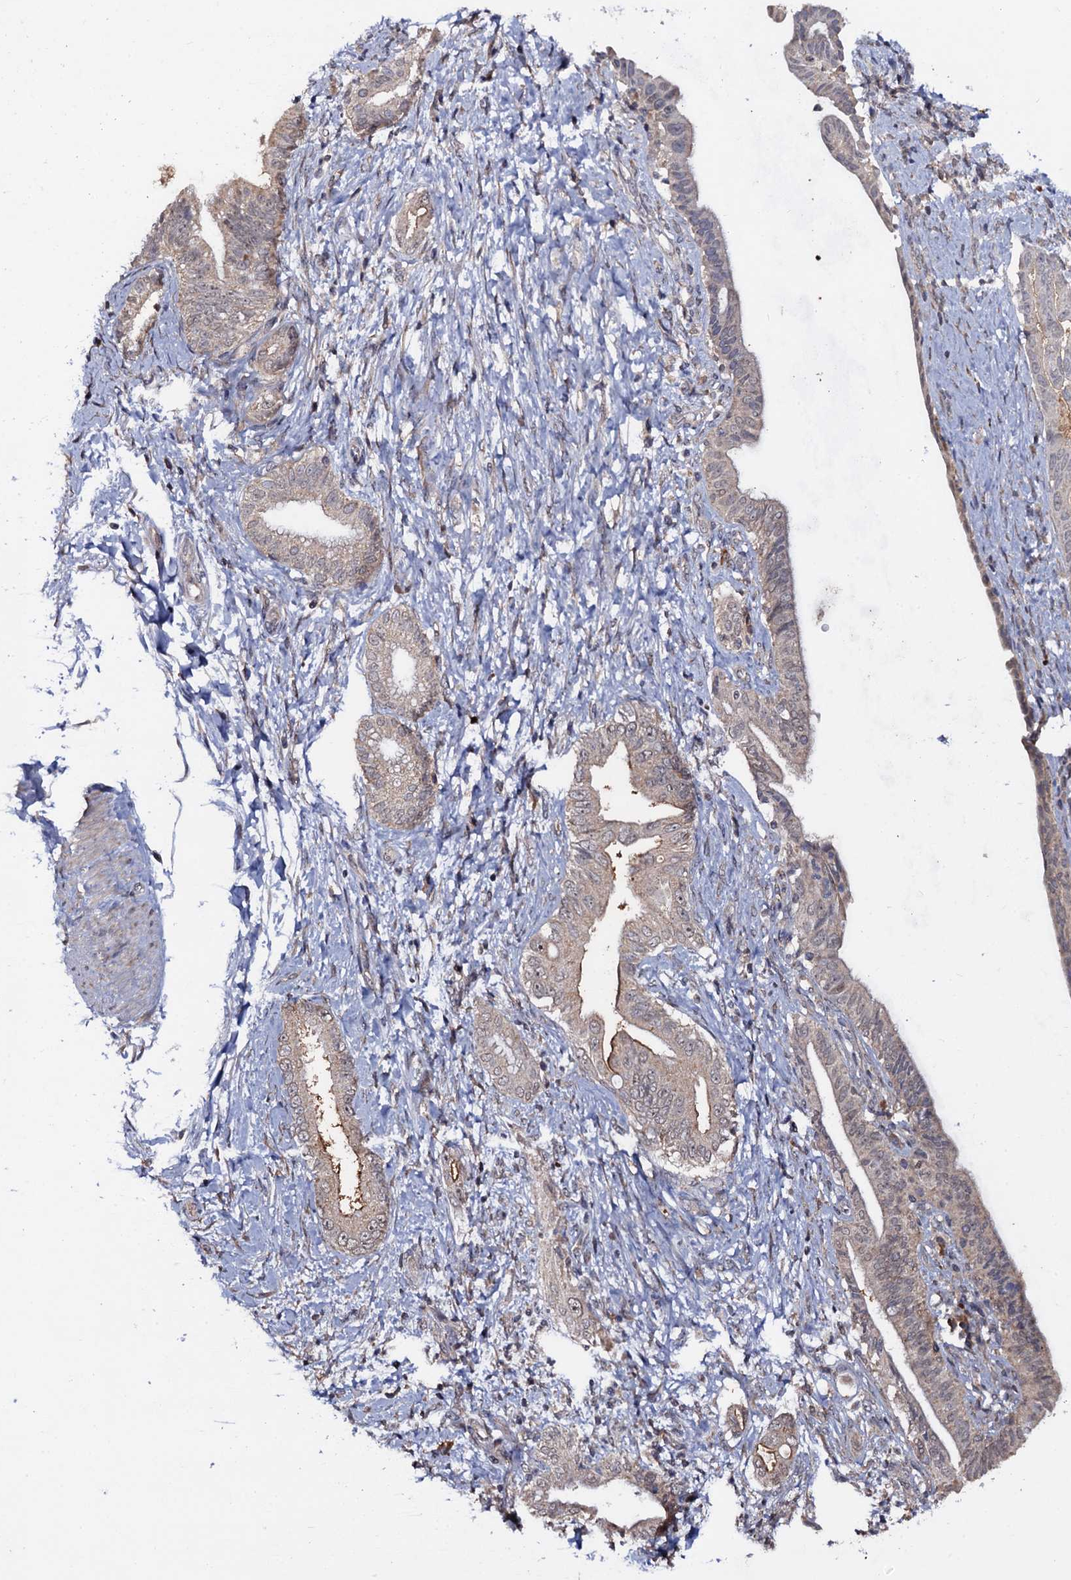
{"staining": {"intensity": "weak", "quantity": "<25%", "location": "cytoplasmic/membranous"}, "tissue": "pancreatic cancer", "cell_type": "Tumor cells", "image_type": "cancer", "snomed": [{"axis": "morphology", "description": "Adenocarcinoma, NOS"}, {"axis": "topography", "description": "Pancreas"}], "caption": "The photomicrograph shows no staining of tumor cells in pancreatic adenocarcinoma.", "gene": "LRRC63", "patient": {"sex": "female", "age": 55}}